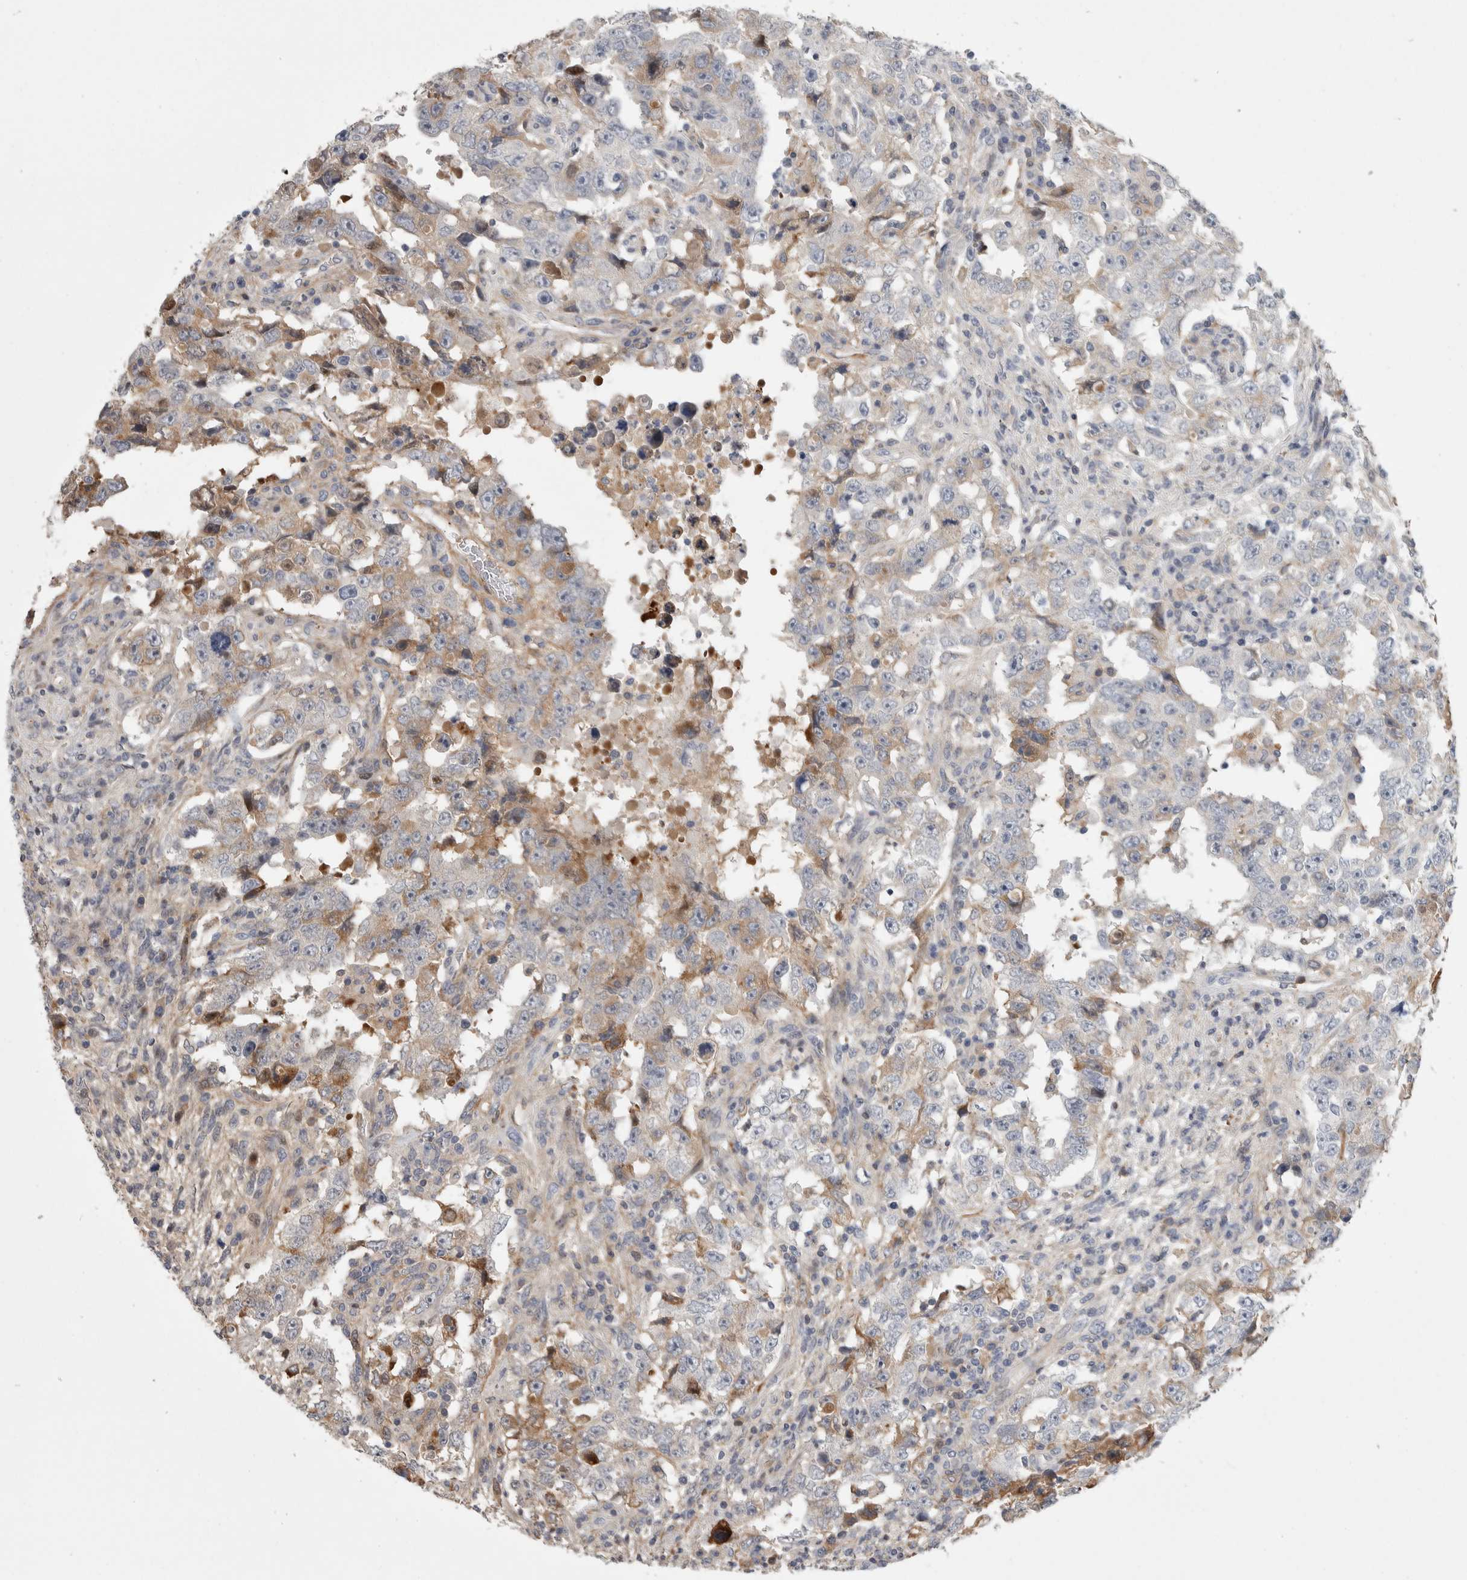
{"staining": {"intensity": "moderate", "quantity": "25%-75%", "location": "cytoplasmic/membranous"}, "tissue": "testis cancer", "cell_type": "Tumor cells", "image_type": "cancer", "snomed": [{"axis": "morphology", "description": "Carcinoma, Embryonal, NOS"}, {"axis": "topography", "description": "Testis"}], "caption": "Testis cancer (embryonal carcinoma) stained with immunohistochemistry displays moderate cytoplasmic/membranous staining in about 25%-75% of tumor cells. Using DAB (brown) and hematoxylin (blue) stains, captured at high magnification using brightfield microscopy.", "gene": "PSMG3", "patient": {"sex": "male", "age": 26}}